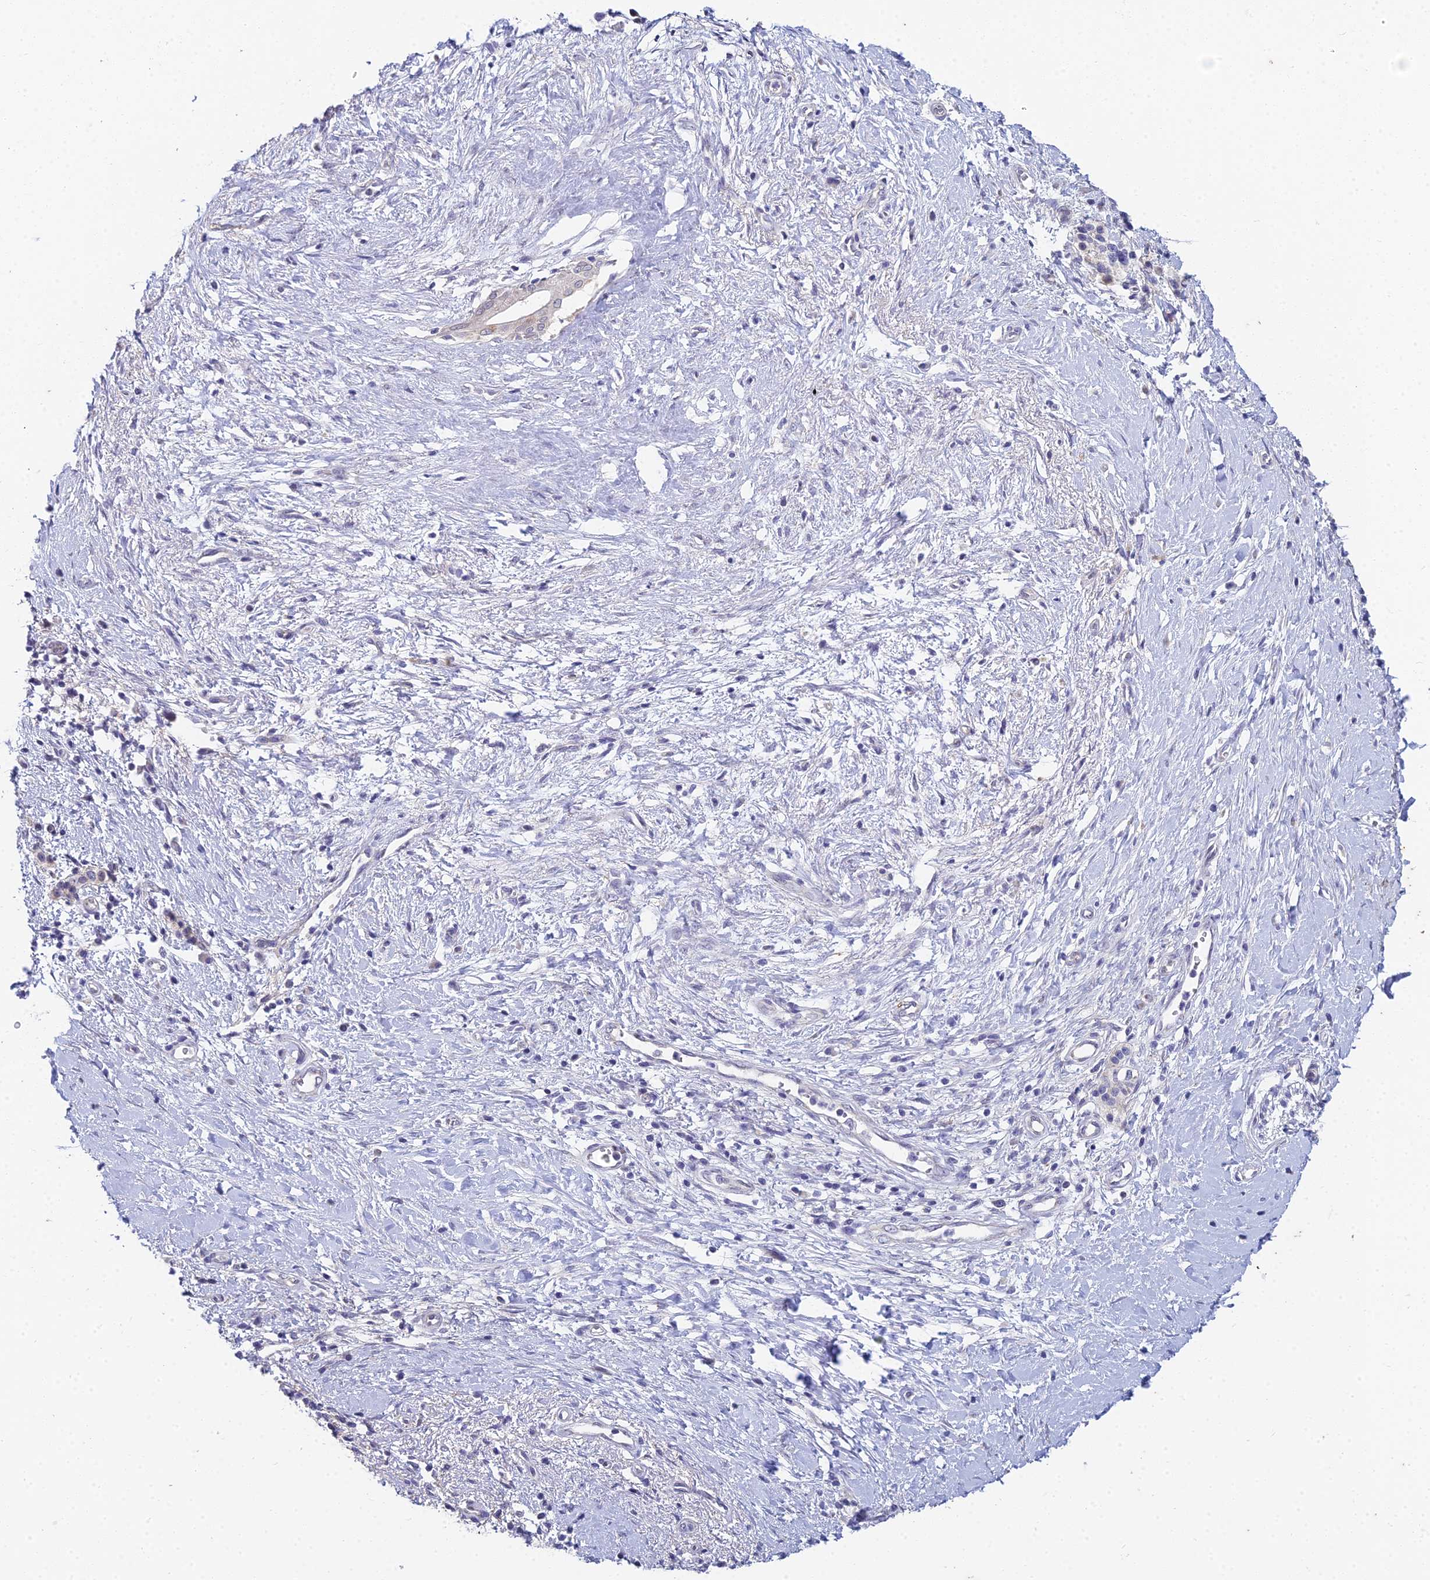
{"staining": {"intensity": "negative", "quantity": "none", "location": "none"}, "tissue": "pancreatic cancer", "cell_type": "Tumor cells", "image_type": "cancer", "snomed": [{"axis": "morphology", "description": "Adenocarcinoma, NOS"}, {"axis": "topography", "description": "Pancreas"}], "caption": "The photomicrograph exhibits no staining of tumor cells in pancreatic adenocarcinoma.", "gene": "EEF2KMT", "patient": {"sex": "male", "age": 50}}